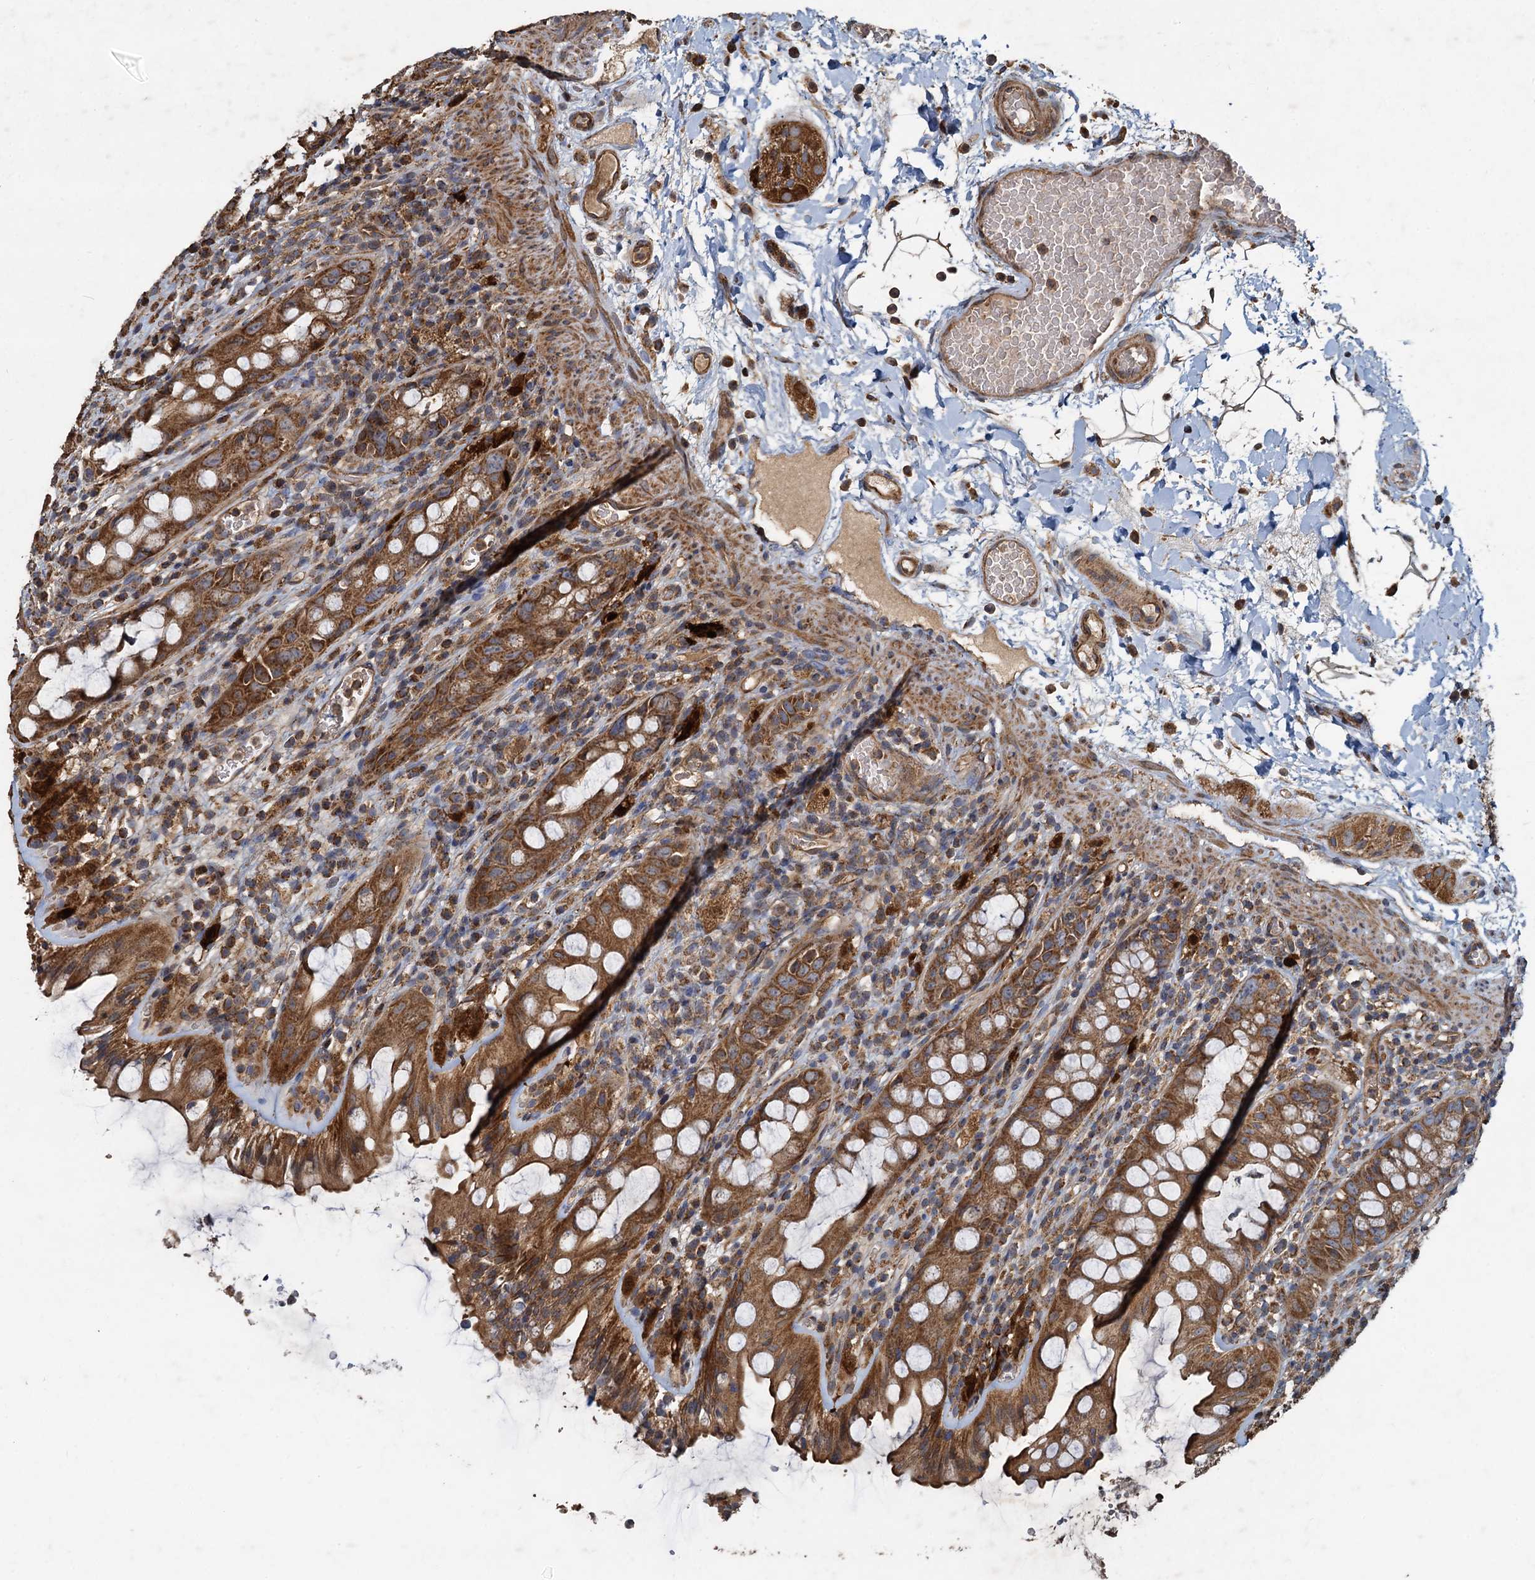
{"staining": {"intensity": "strong", "quantity": ">75%", "location": "cytoplasmic/membranous"}, "tissue": "rectum", "cell_type": "Glandular cells", "image_type": "normal", "snomed": [{"axis": "morphology", "description": "Normal tissue, NOS"}, {"axis": "topography", "description": "Rectum"}], "caption": "An IHC photomicrograph of unremarkable tissue is shown. Protein staining in brown labels strong cytoplasmic/membranous positivity in rectum within glandular cells. (DAB IHC with brightfield microscopy, high magnification).", "gene": "SDS", "patient": {"sex": "female", "age": 57}}